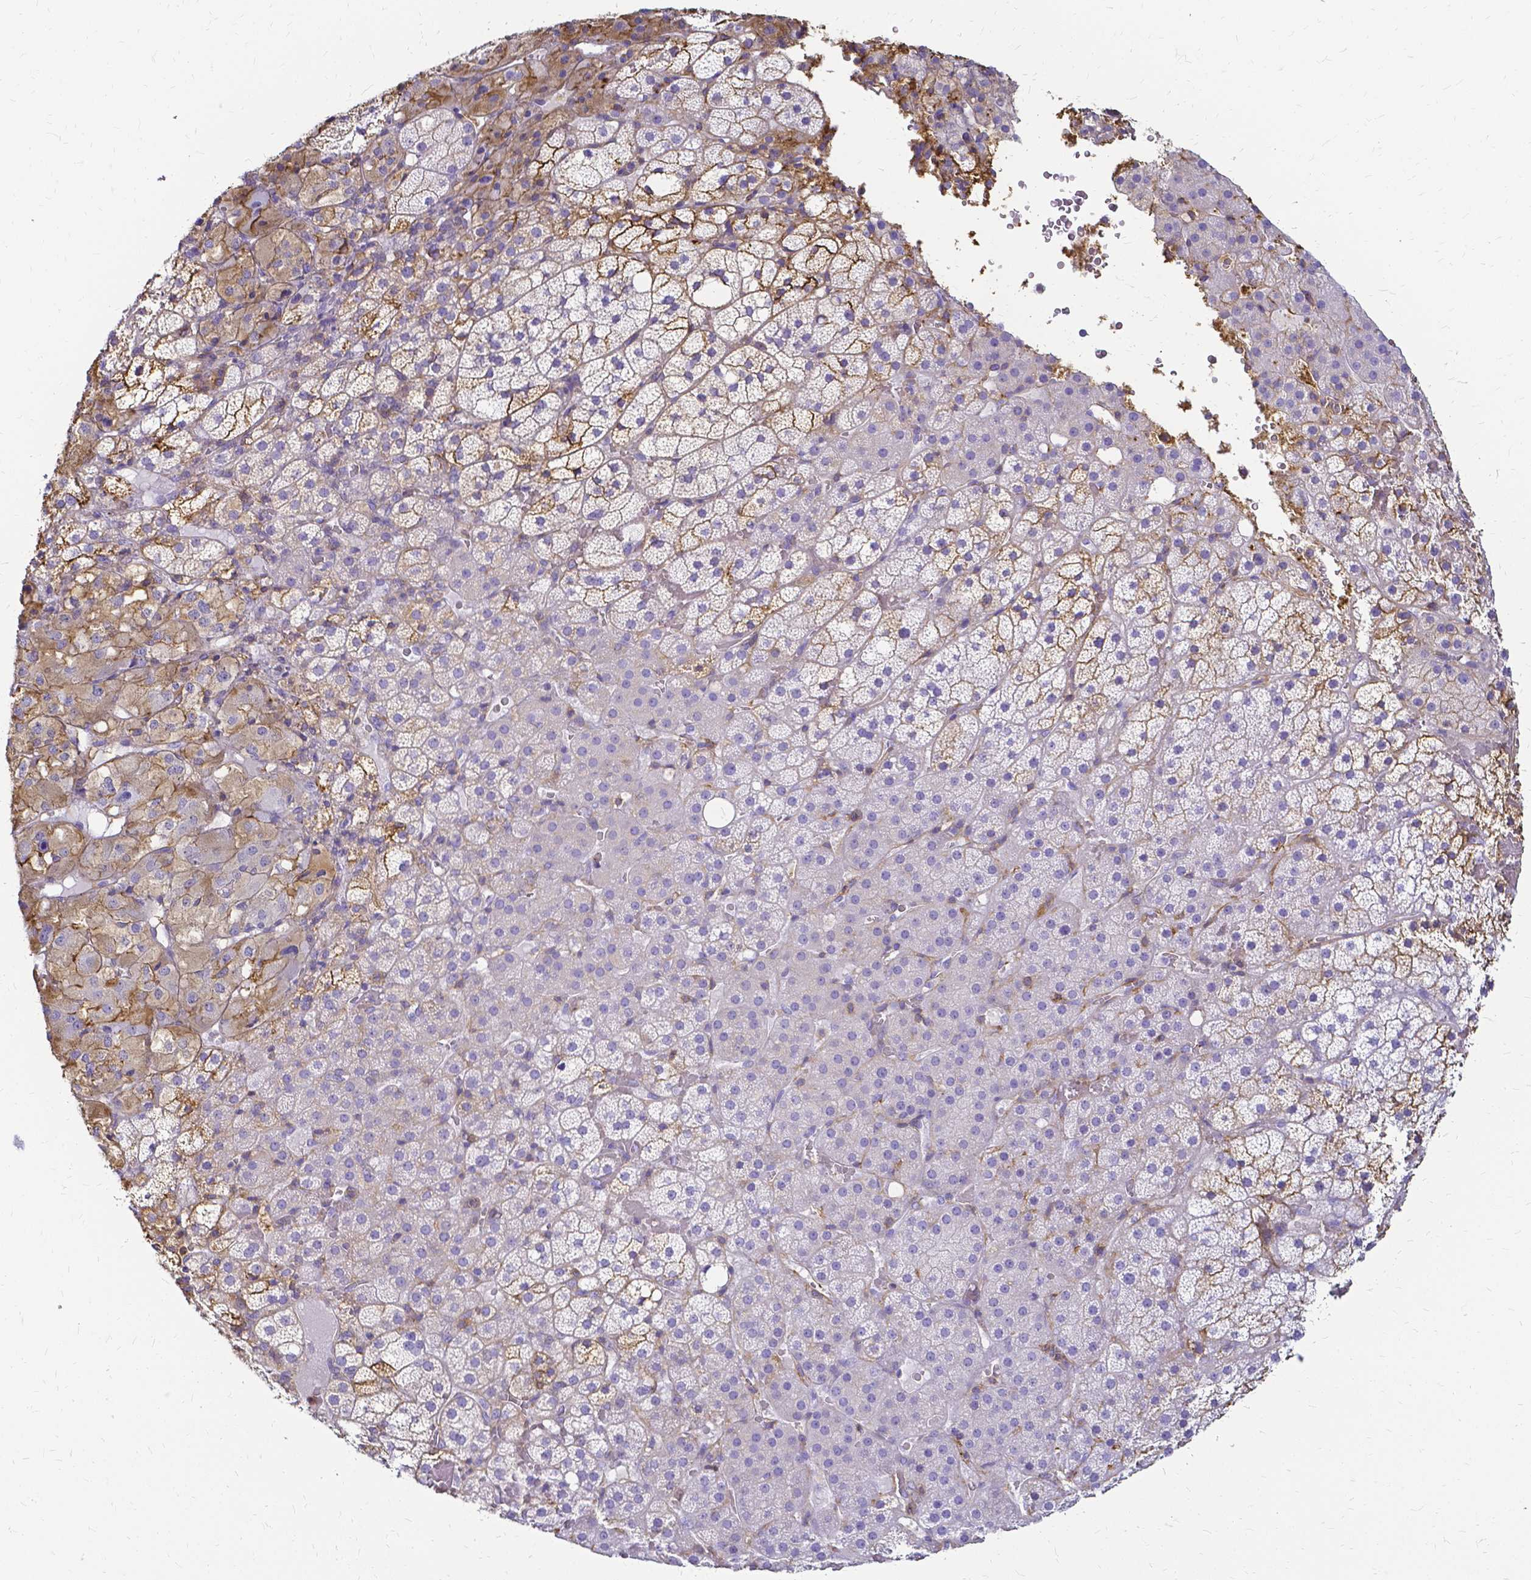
{"staining": {"intensity": "moderate", "quantity": "<25%", "location": "cytoplasmic/membranous"}, "tissue": "adrenal gland", "cell_type": "Glandular cells", "image_type": "normal", "snomed": [{"axis": "morphology", "description": "Normal tissue, NOS"}, {"axis": "topography", "description": "Adrenal gland"}], "caption": "Brown immunohistochemical staining in normal adrenal gland demonstrates moderate cytoplasmic/membranous staining in about <25% of glandular cells. (DAB = brown stain, brightfield microscopy at high magnification).", "gene": "HSPA12A", "patient": {"sex": "male", "age": 53}}